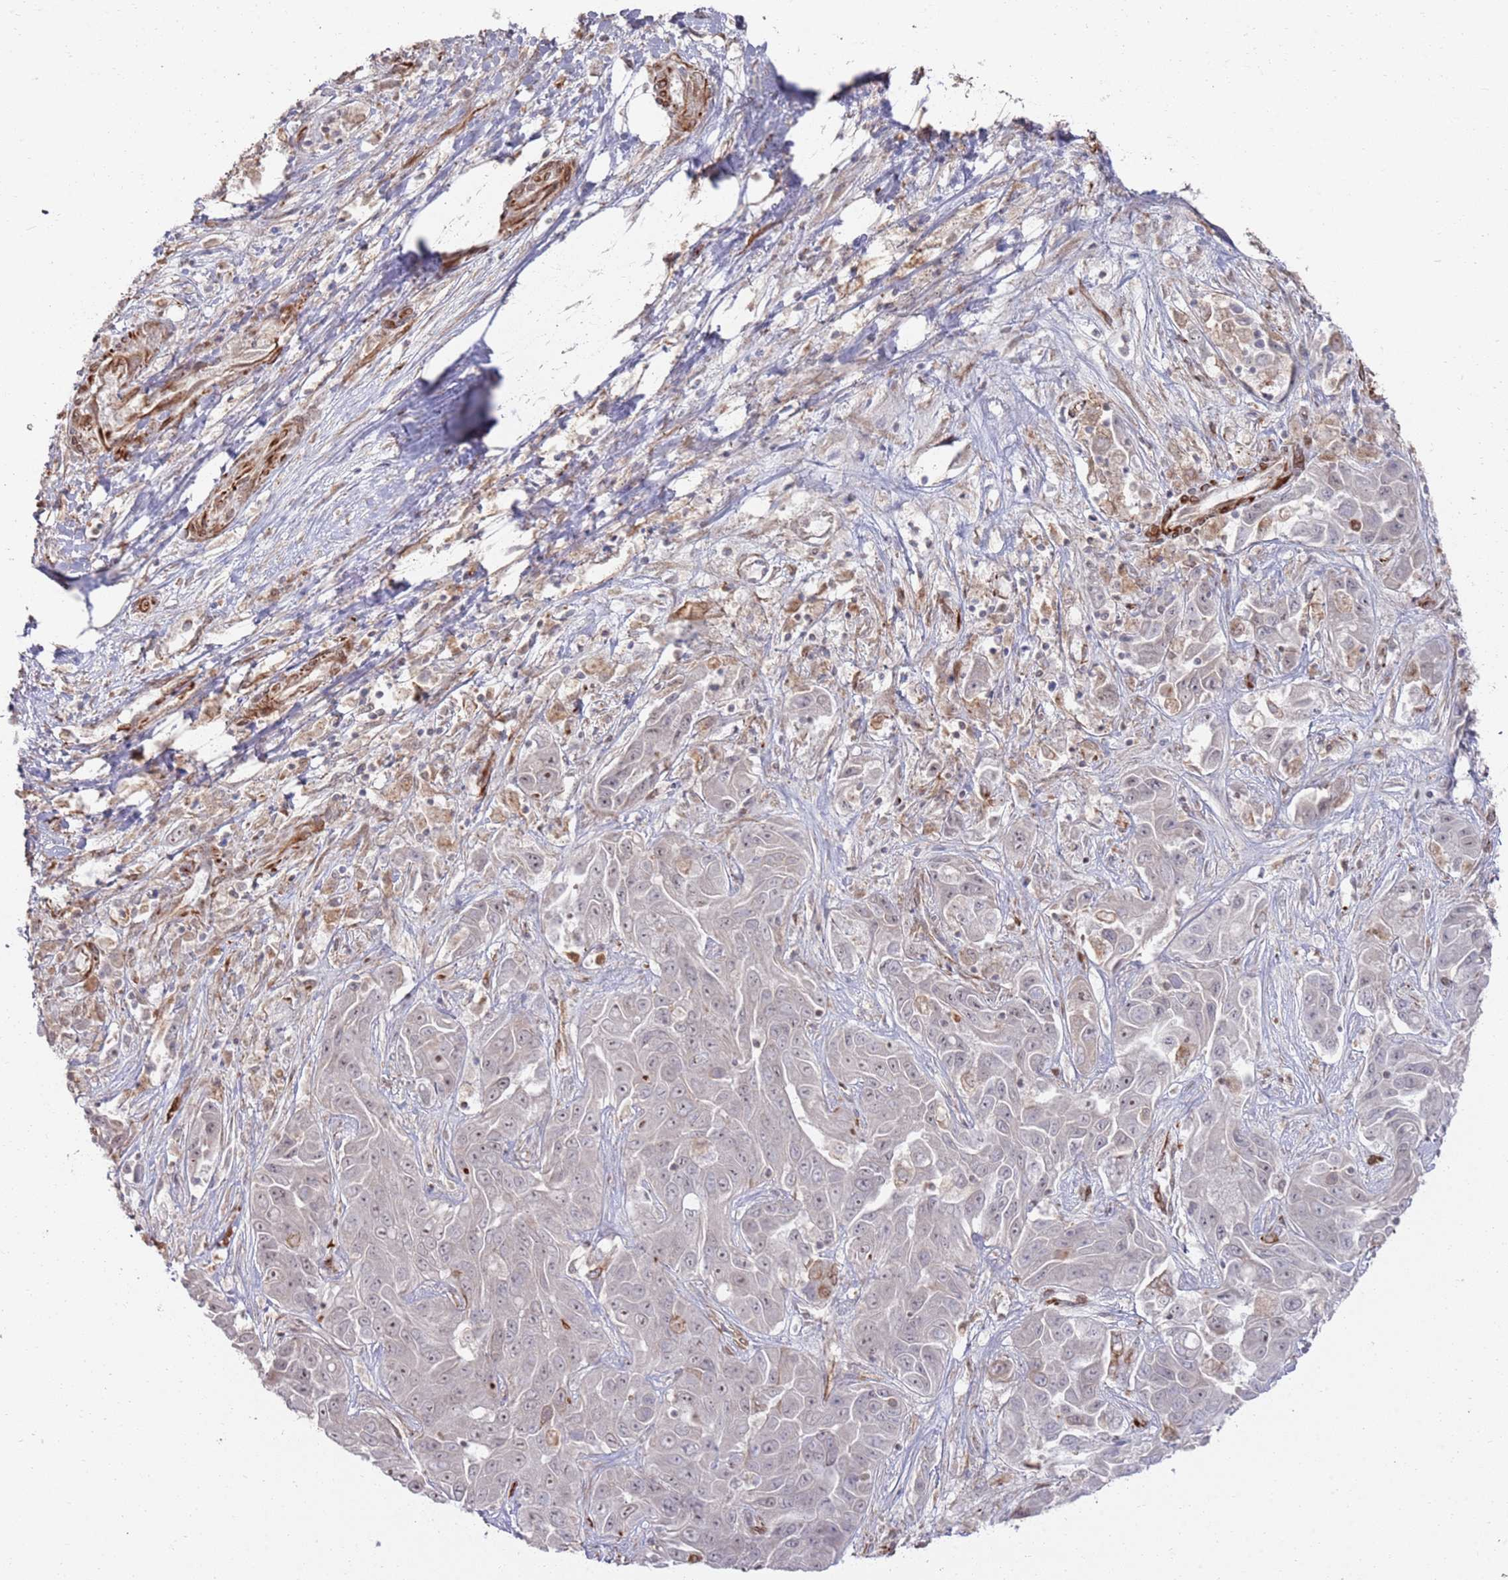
{"staining": {"intensity": "weak", "quantity": "25%-75%", "location": "nuclear"}, "tissue": "liver cancer", "cell_type": "Tumor cells", "image_type": "cancer", "snomed": [{"axis": "morphology", "description": "Cholangiocarcinoma"}, {"axis": "topography", "description": "Liver"}], "caption": "Brown immunohistochemical staining in cholangiocarcinoma (liver) demonstrates weak nuclear positivity in approximately 25%-75% of tumor cells. The protein of interest is shown in brown color, while the nuclei are stained blue.", "gene": "PHF21A", "patient": {"sex": "female", "age": 52}}